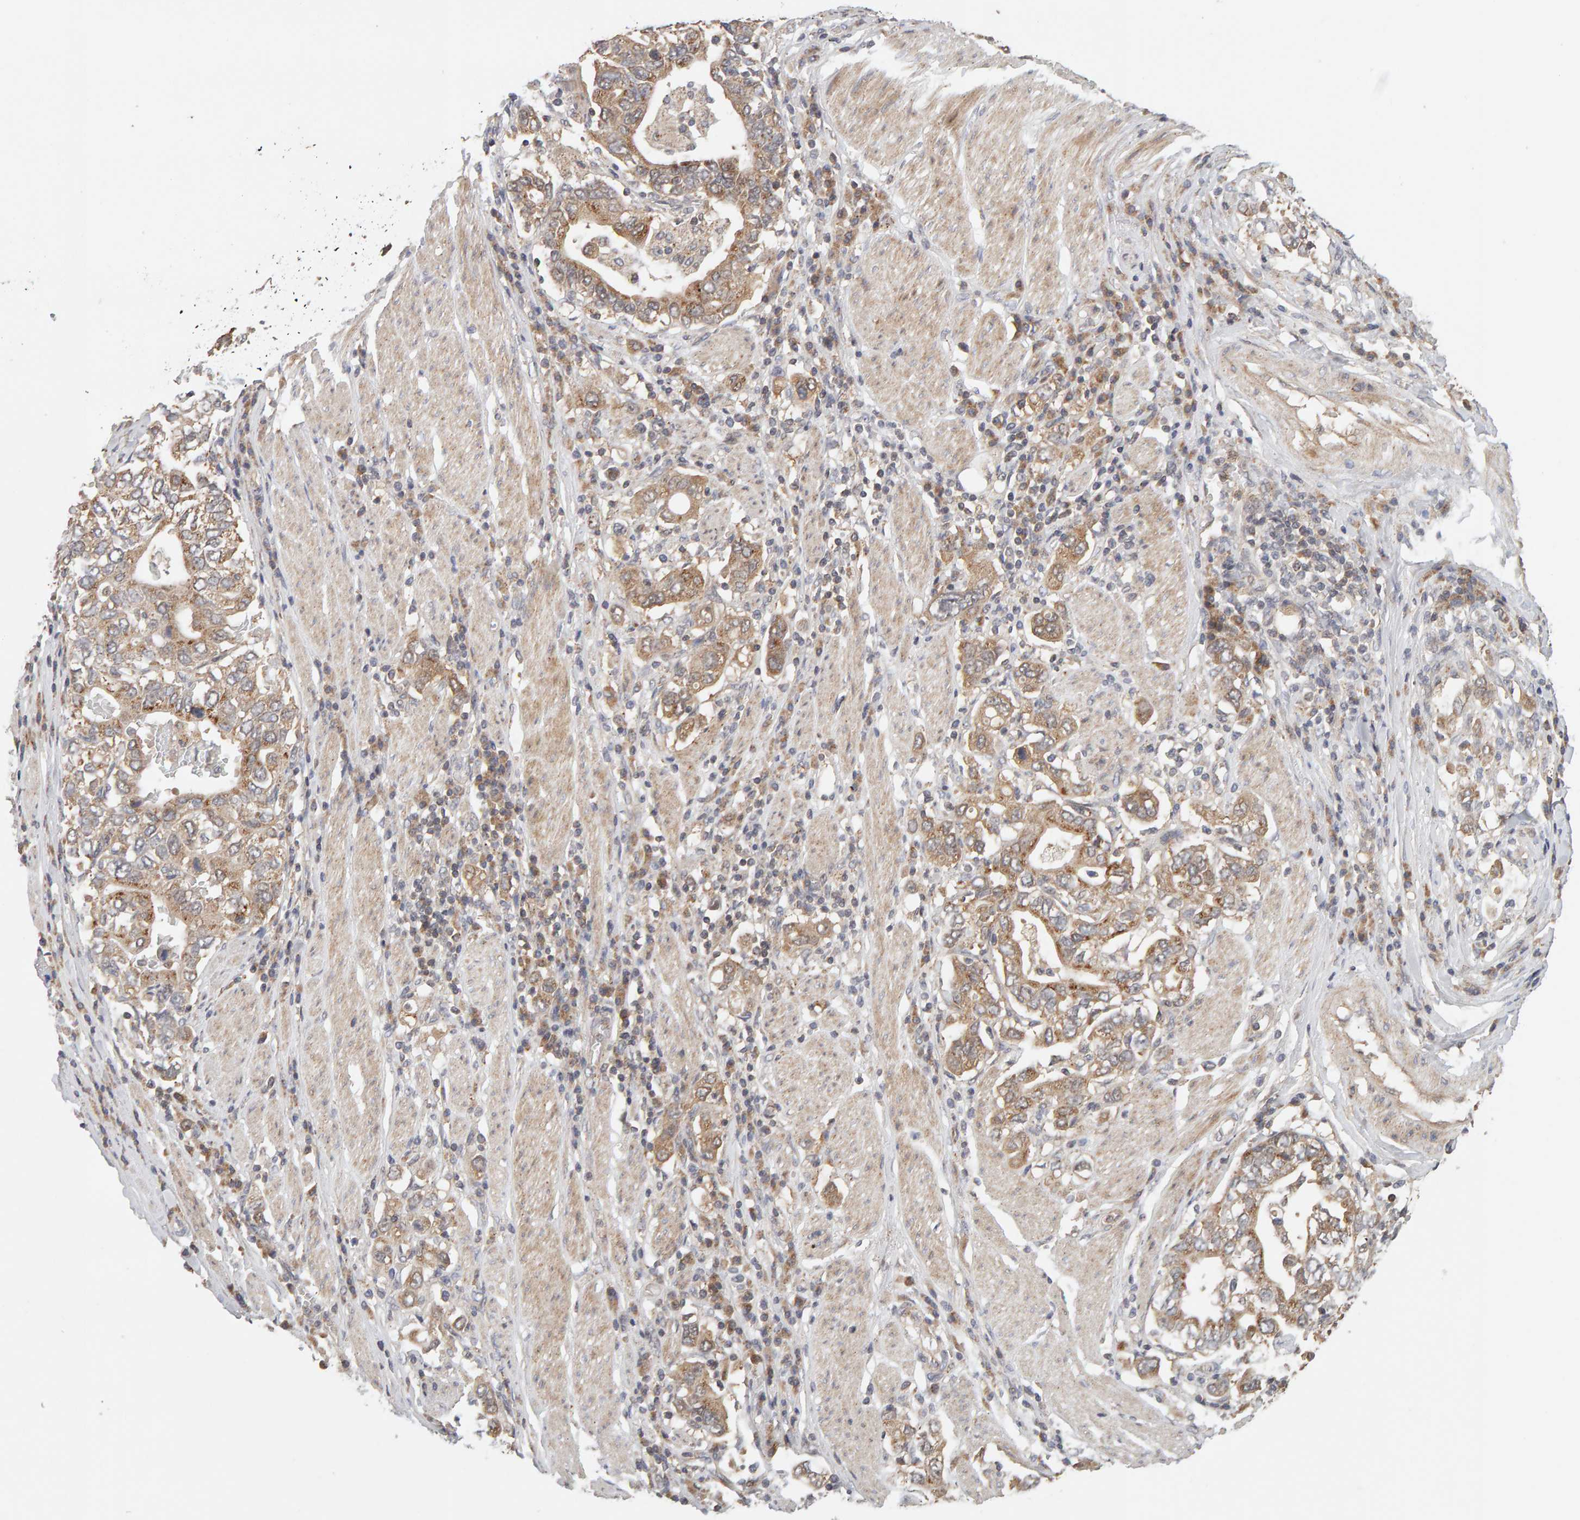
{"staining": {"intensity": "moderate", "quantity": "25%-75%", "location": "cytoplasmic/membranous"}, "tissue": "stomach cancer", "cell_type": "Tumor cells", "image_type": "cancer", "snomed": [{"axis": "morphology", "description": "Adenocarcinoma, NOS"}, {"axis": "topography", "description": "Stomach, upper"}], "caption": "Human stomach cancer (adenocarcinoma) stained with a brown dye reveals moderate cytoplasmic/membranous positive expression in about 25%-75% of tumor cells.", "gene": "DNAJC7", "patient": {"sex": "male", "age": 62}}